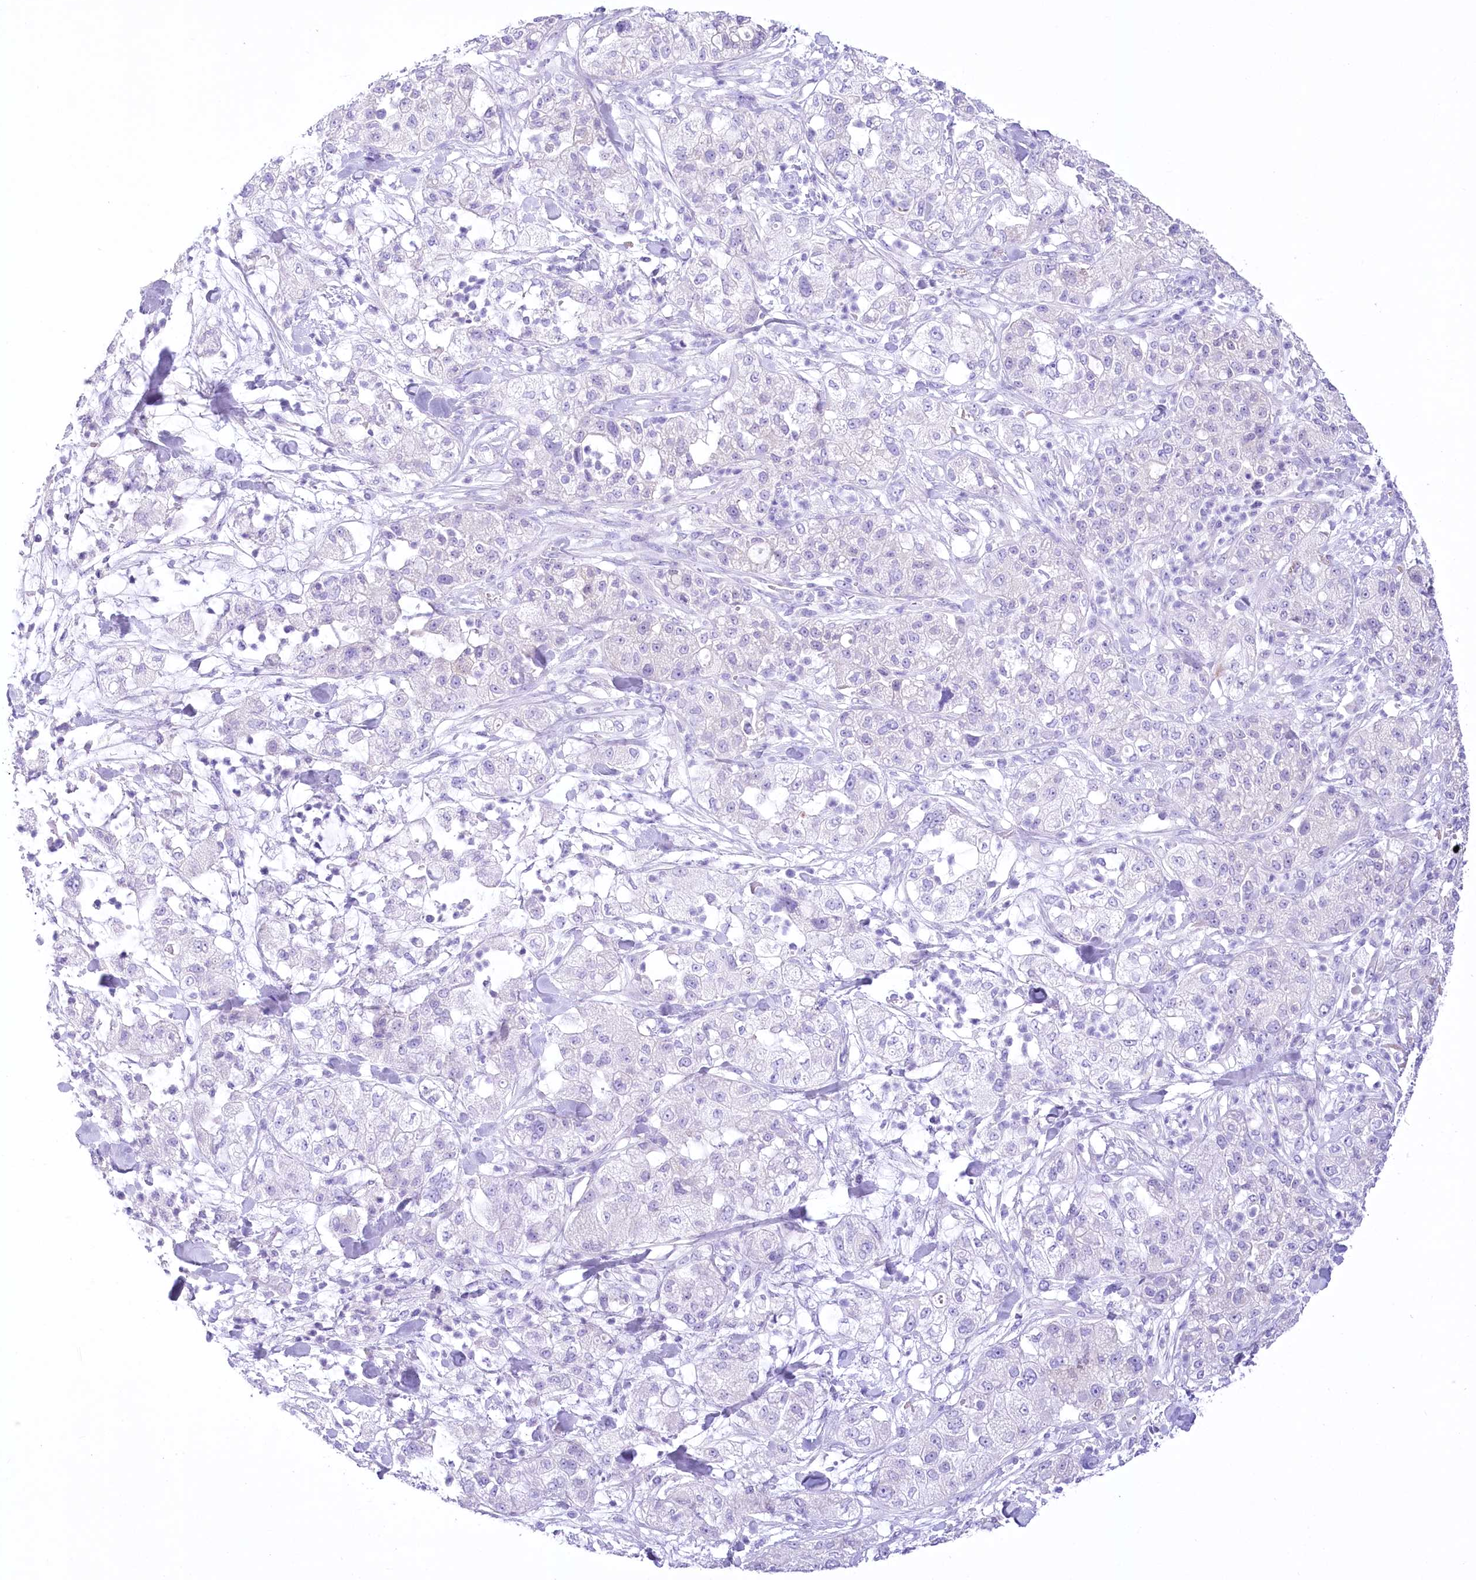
{"staining": {"intensity": "negative", "quantity": "none", "location": "none"}, "tissue": "pancreatic cancer", "cell_type": "Tumor cells", "image_type": "cancer", "snomed": [{"axis": "morphology", "description": "Adenocarcinoma, NOS"}, {"axis": "topography", "description": "Pancreas"}], "caption": "There is no significant positivity in tumor cells of pancreatic cancer.", "gene": "PBLD", "patient": {"sex": "female", "age": 78}}